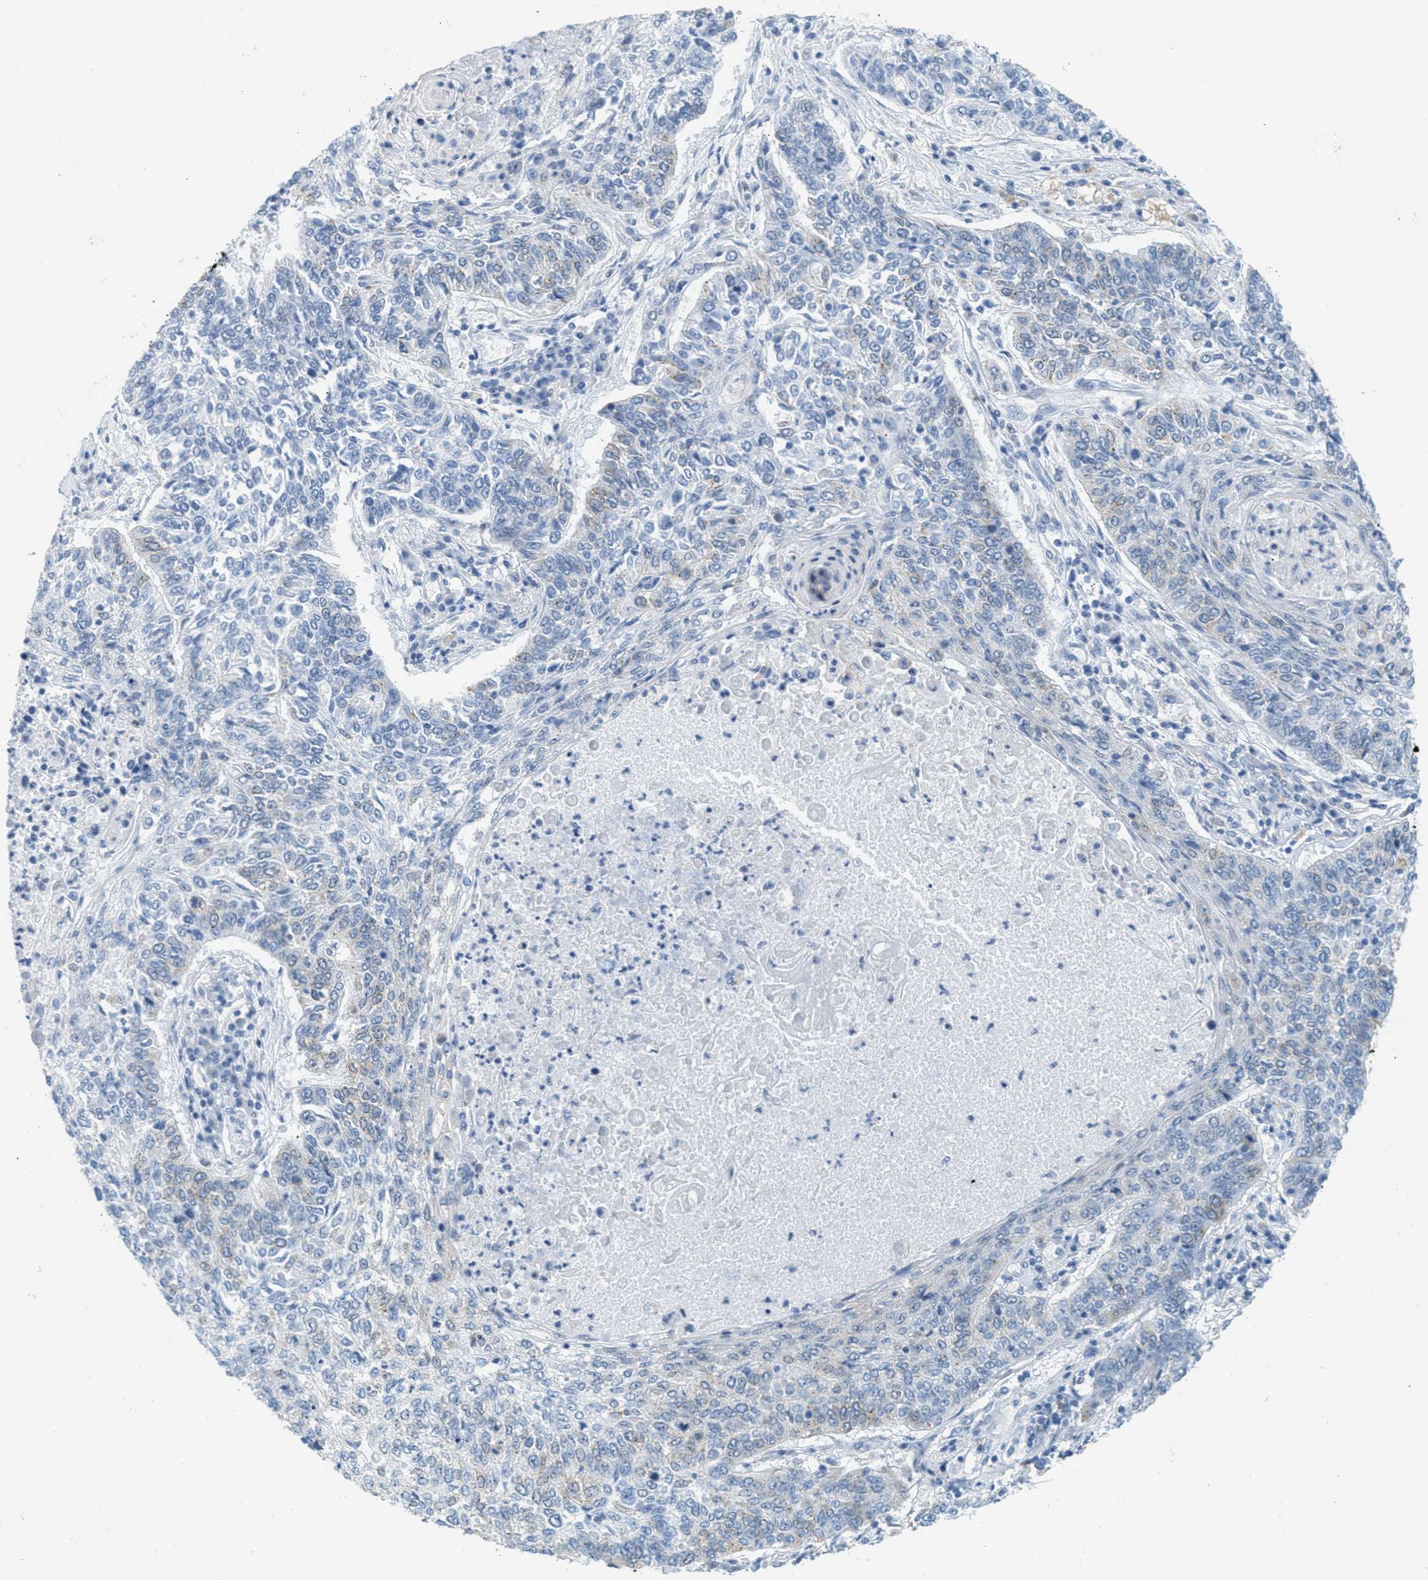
{"staining": {"intensity": "negative", "quantity": "none", "location": "none"}, "tissue": "lung cancer", "cell_type": "Tumor cells", "image_type": "cancer", "snomed": [{"axis": "morphology", "description": "Normal tissue, NOS"}, {"axis": "morphology", "description": "Squamous cell carcinoma, NOS"}, {"axis": "topography", "description": "Cartilage tissue"}, {"axis": "topography", "description": "Bronchus"}, {"axis": "topography", "description": "Lung"}], "caption": "Protein analysis of lung squamous cell carcinoma shows no significant expression in tumor cells.", "gene": "TEX264", "patient": {"sex": "female", "age": 49}}